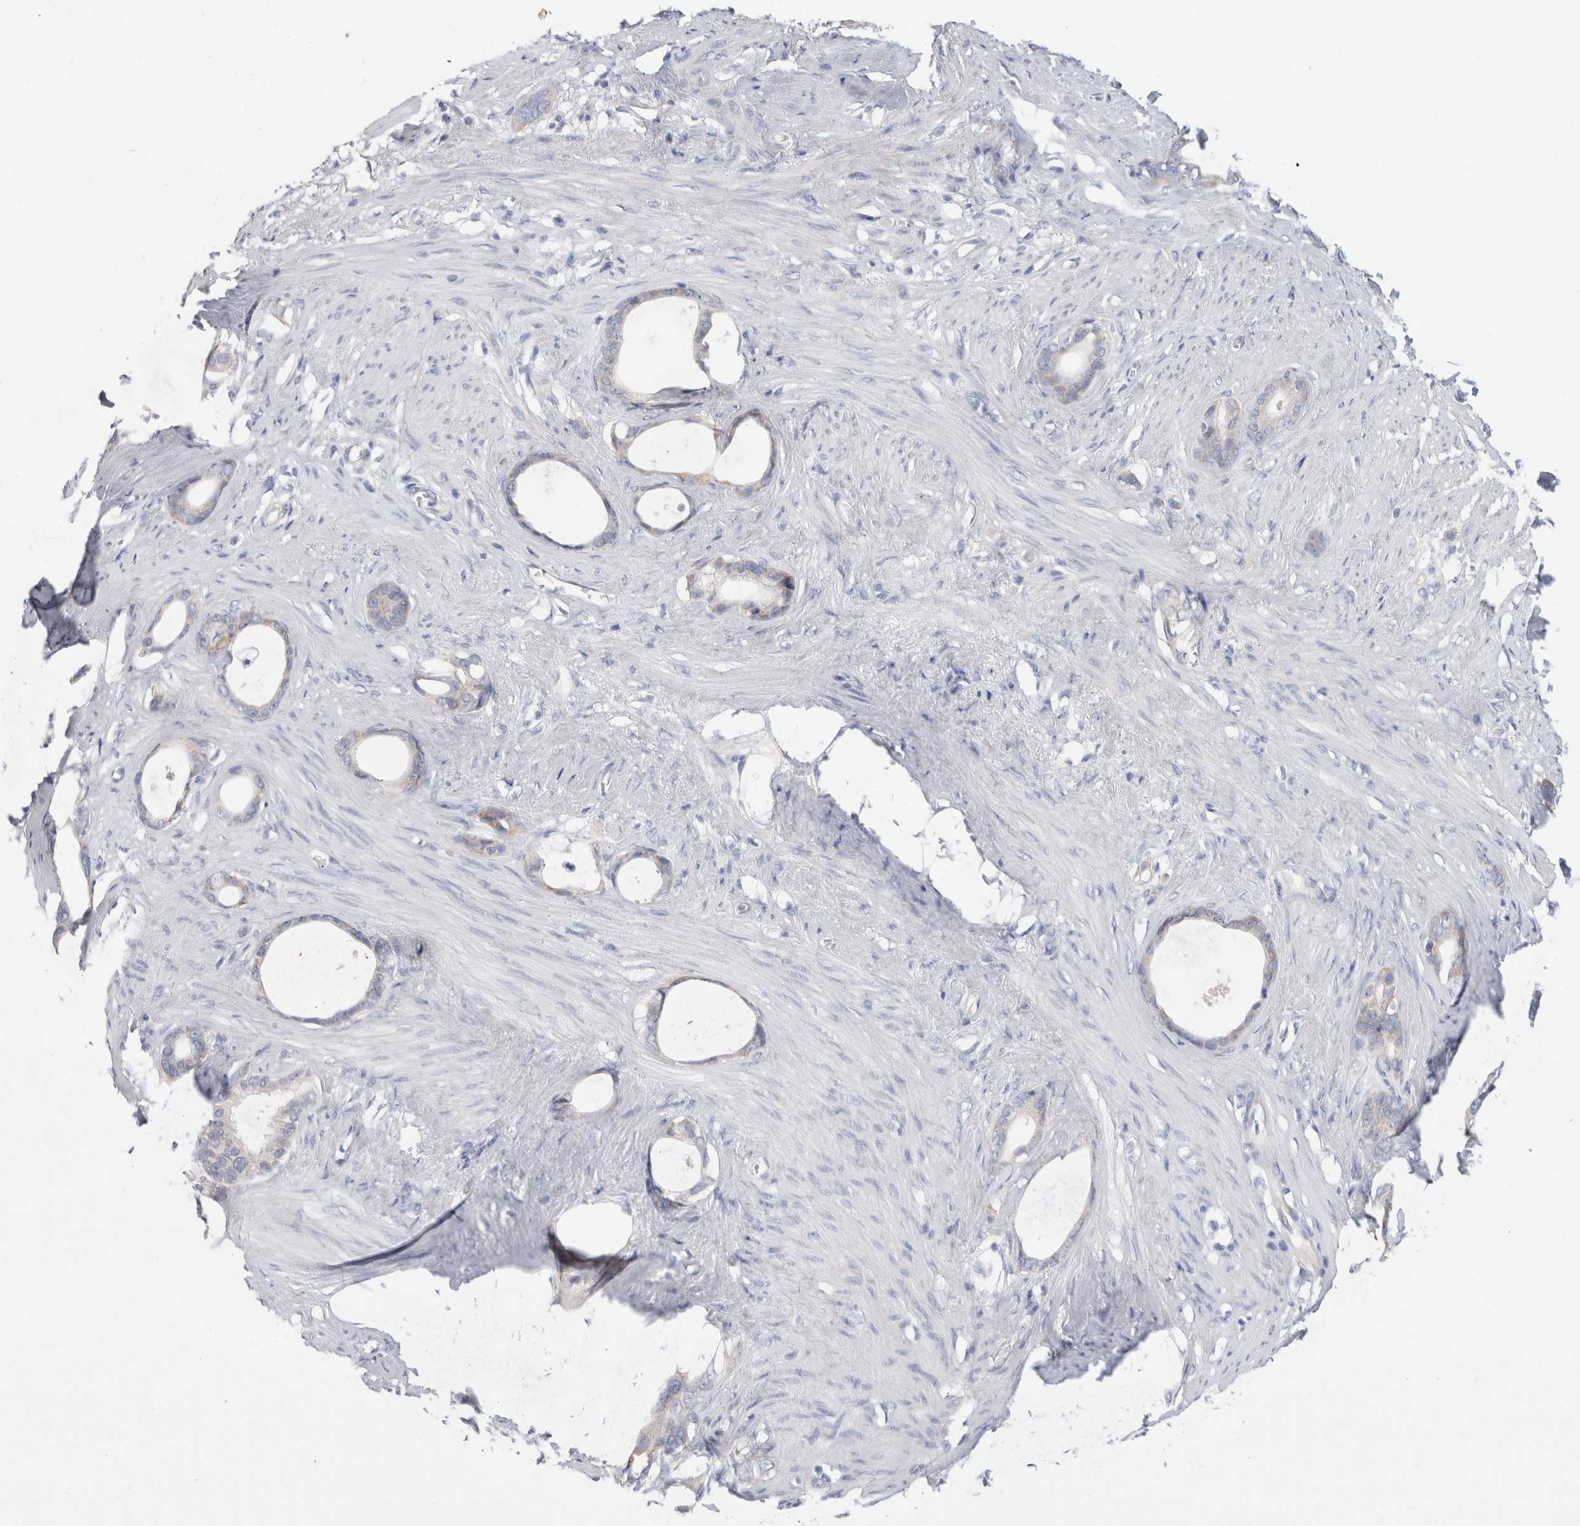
{"staining": {"intensity": "negative", "quantity": "none", "location": "none"}, "tissue": "stomach cancer", "cell_type": "Tumor cells", "image_type": "cancer", "snomed": [{"axis": "morphology", "description": "Adenocarcinoma, NOS"}, {"axis": "topography", "description": "Stomach"}], "caption": "Immunohistochemistry (IHC) photomicrograph of neoplastic tissue: human stomach adenocarcinoma stained with DAB displays no significant protein expression in tumor cells.", "gene": "WIPF2", "patient": {"sex": "female", "age": 75}}